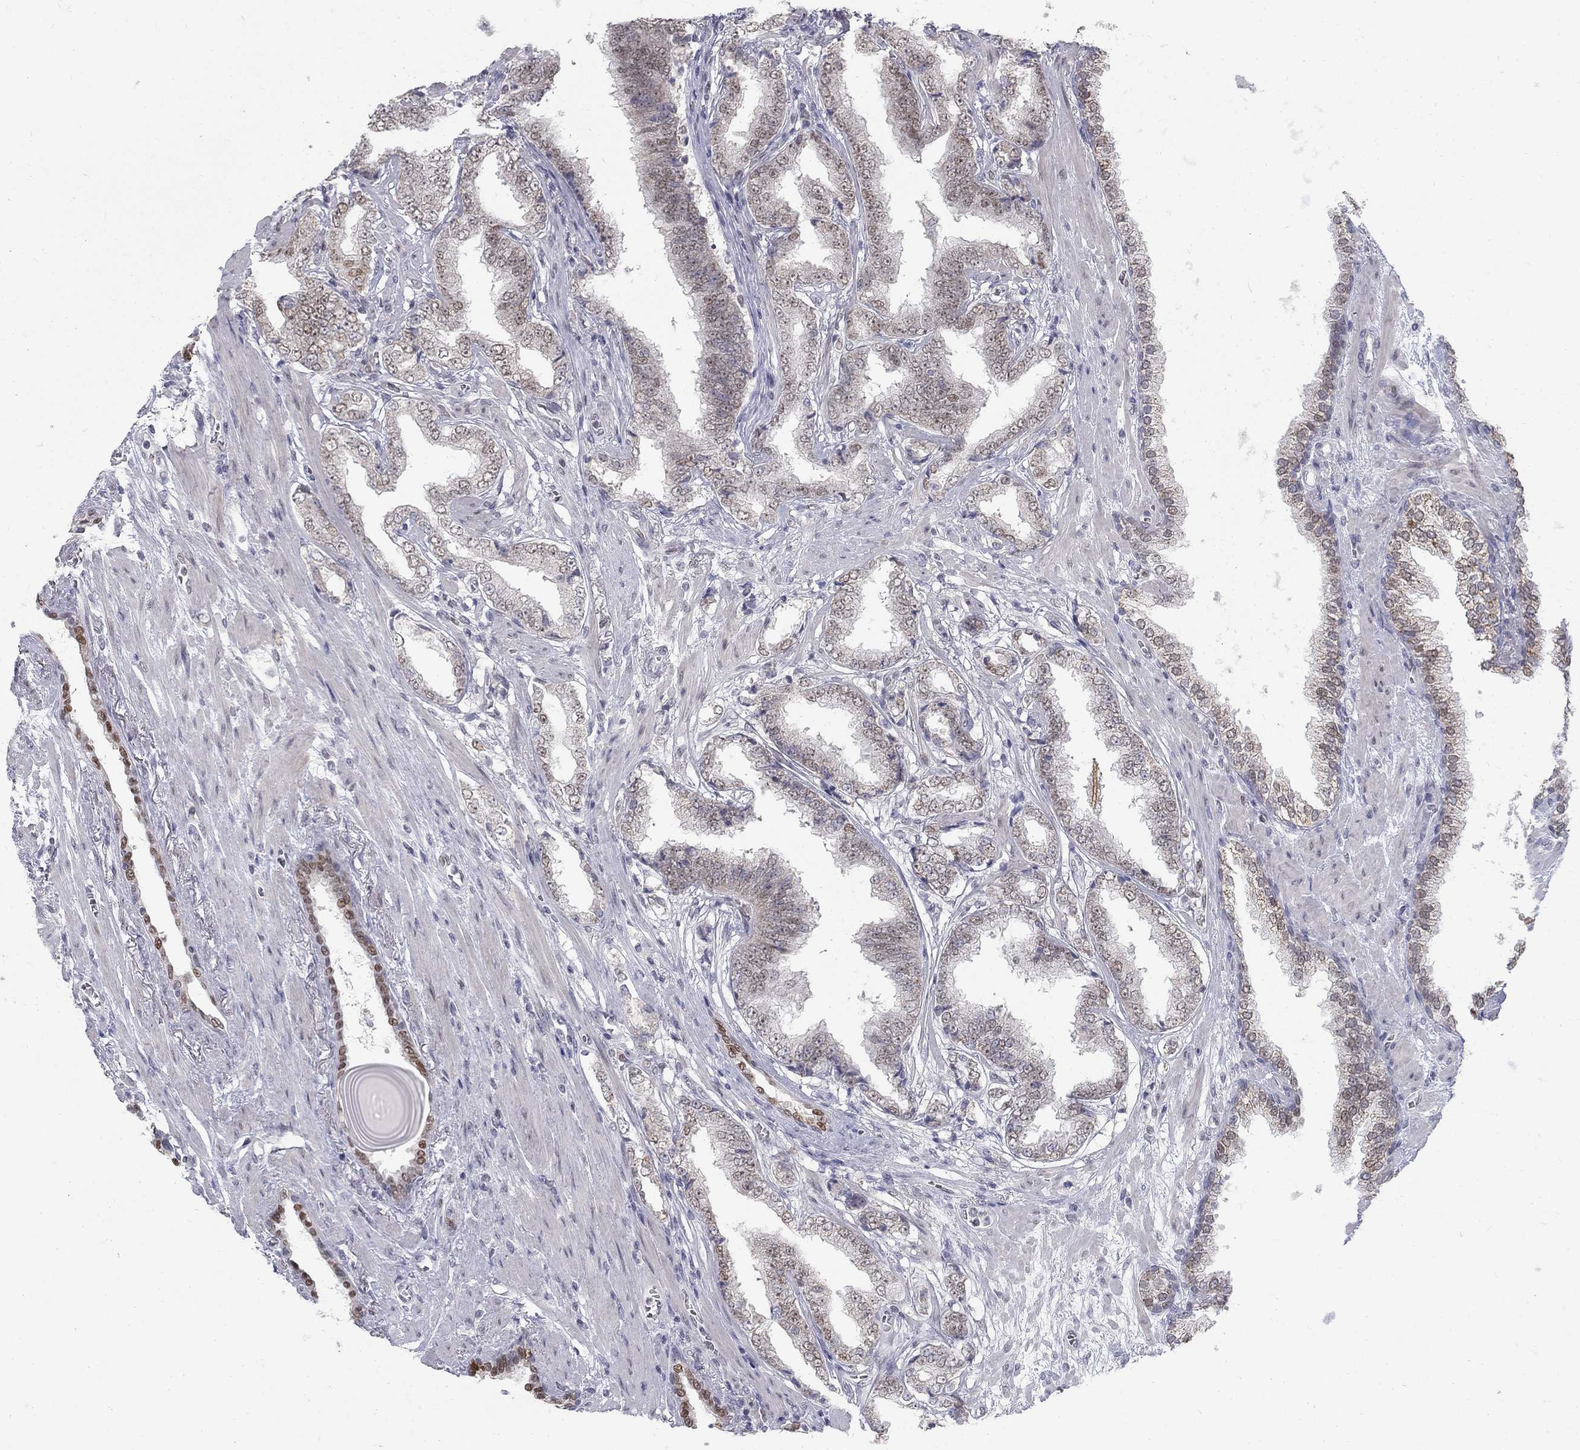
{"staining": {"intensity": "strong", "quantity": "25%-75%", "location": "nuclear"}, "tissue": "prostate cancer", "cell_type": "Tumor cells", "image_type": "cancer", "snomed": [{"axis": "morphology", "description": "Adenocarcinoma, Low grade"}, {"axis": "topography", "description": "Prostate"}], "caption": "Prostate cancer (adenocarcinoma (low-grade)) stained with a brown dye exhibits strong nuclear positive positivity in about 25%-75% of tumor cells.", "gene": "GCFC2", "patient": {"sex": "male", "age": 69}}